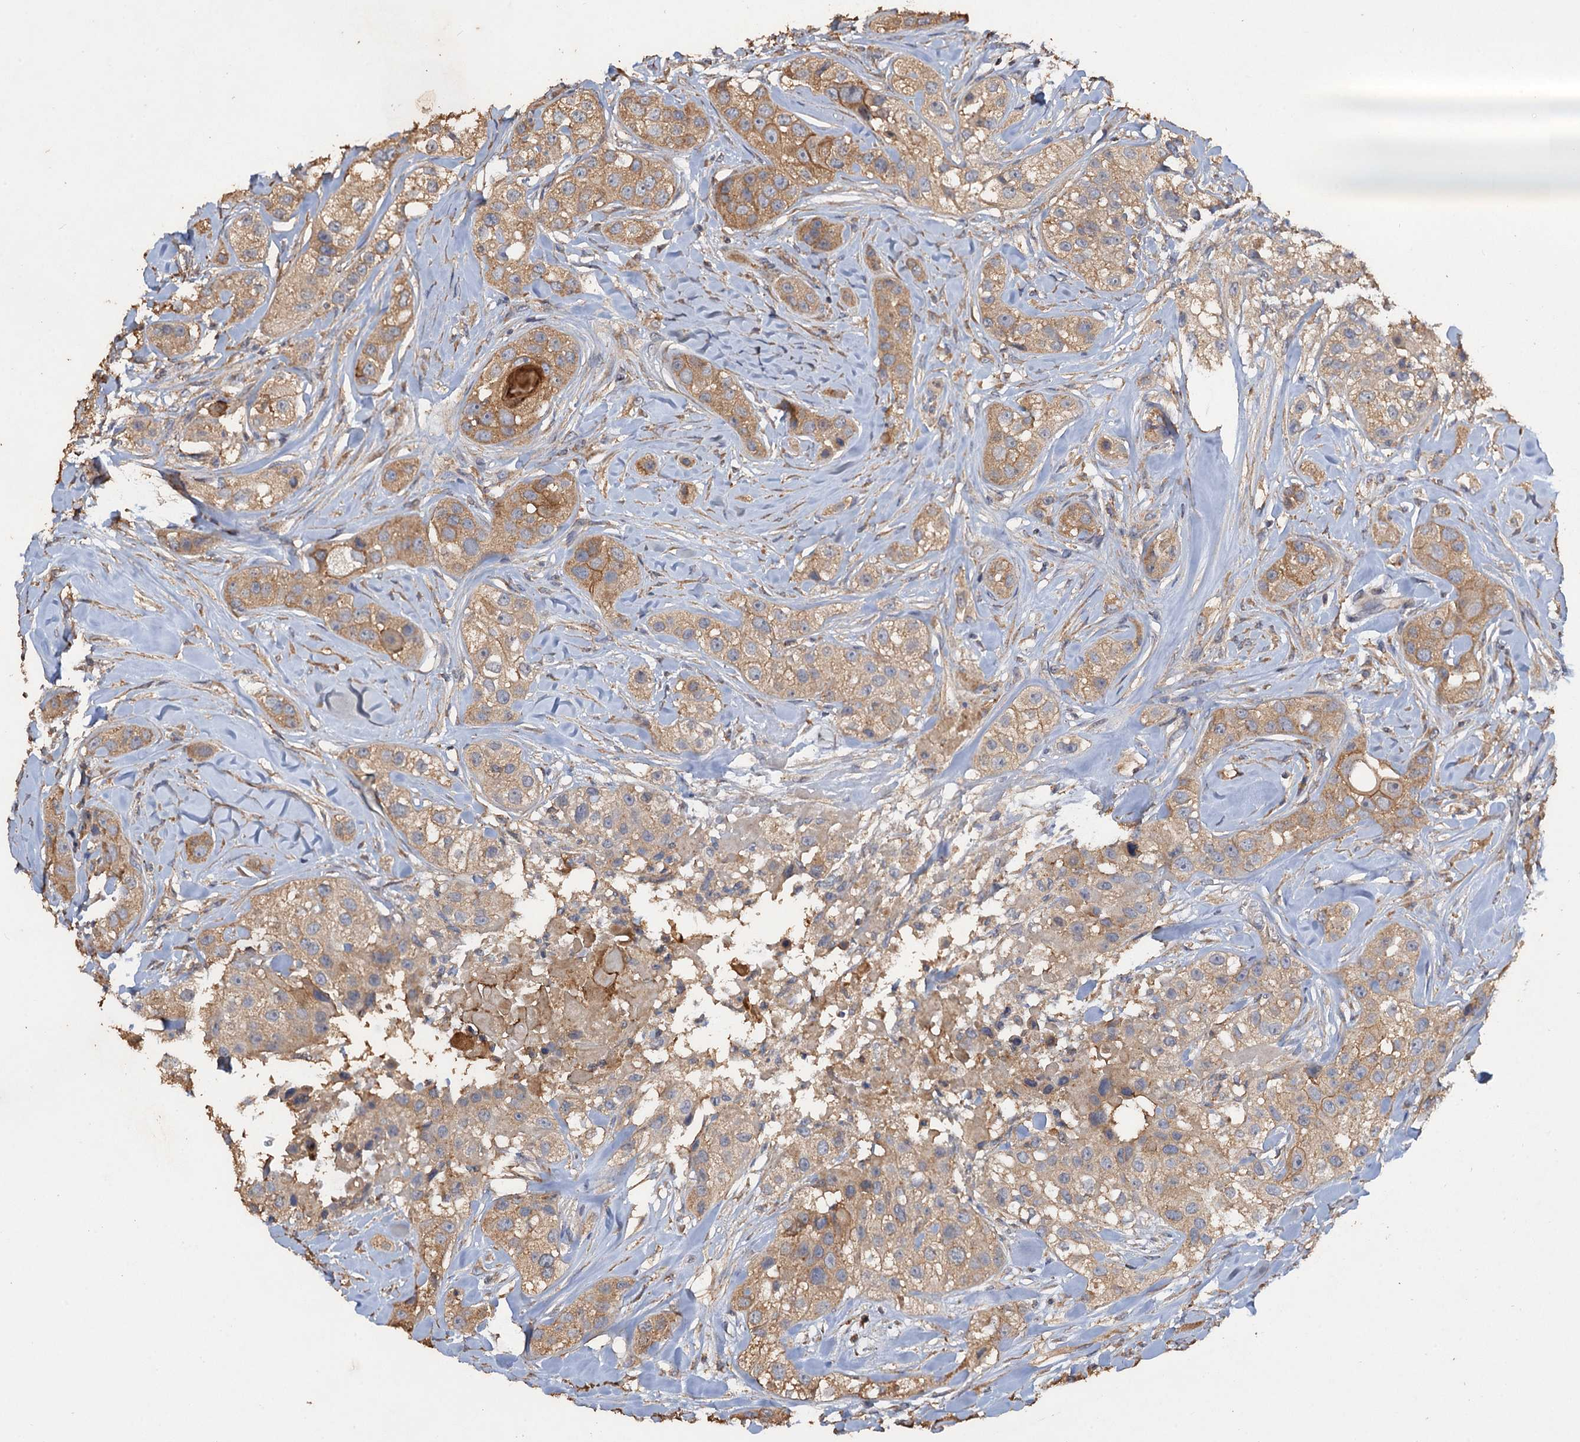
{"staining": {"intensity": "moderate", "quantity": ">75%", "location": "cytoplasmic/membranous"}, "tissue": "head and neck cancer", "cell_type": "Tumor cells", "image_type": "cancer", "snomed": [{"axis": "morphology", "description": "Normal tissue, NOS"}, {"axis": "morphology", "description": "Squamous cell carcinoma, NOS"}, {"axis": "topography", "description": "Skeletal muscle"}, {"axis": "topography", "description": "Head-Neck"}], "caption": "Protein staining by immunohistochemistry displays moderate cytoplasmic/membranous positivity in approximately >75% of tumor cells in head and neck squamous cell carcinoma.", "gene": "SCUBE3", "patient": {"sex": "male", "age": 51}}